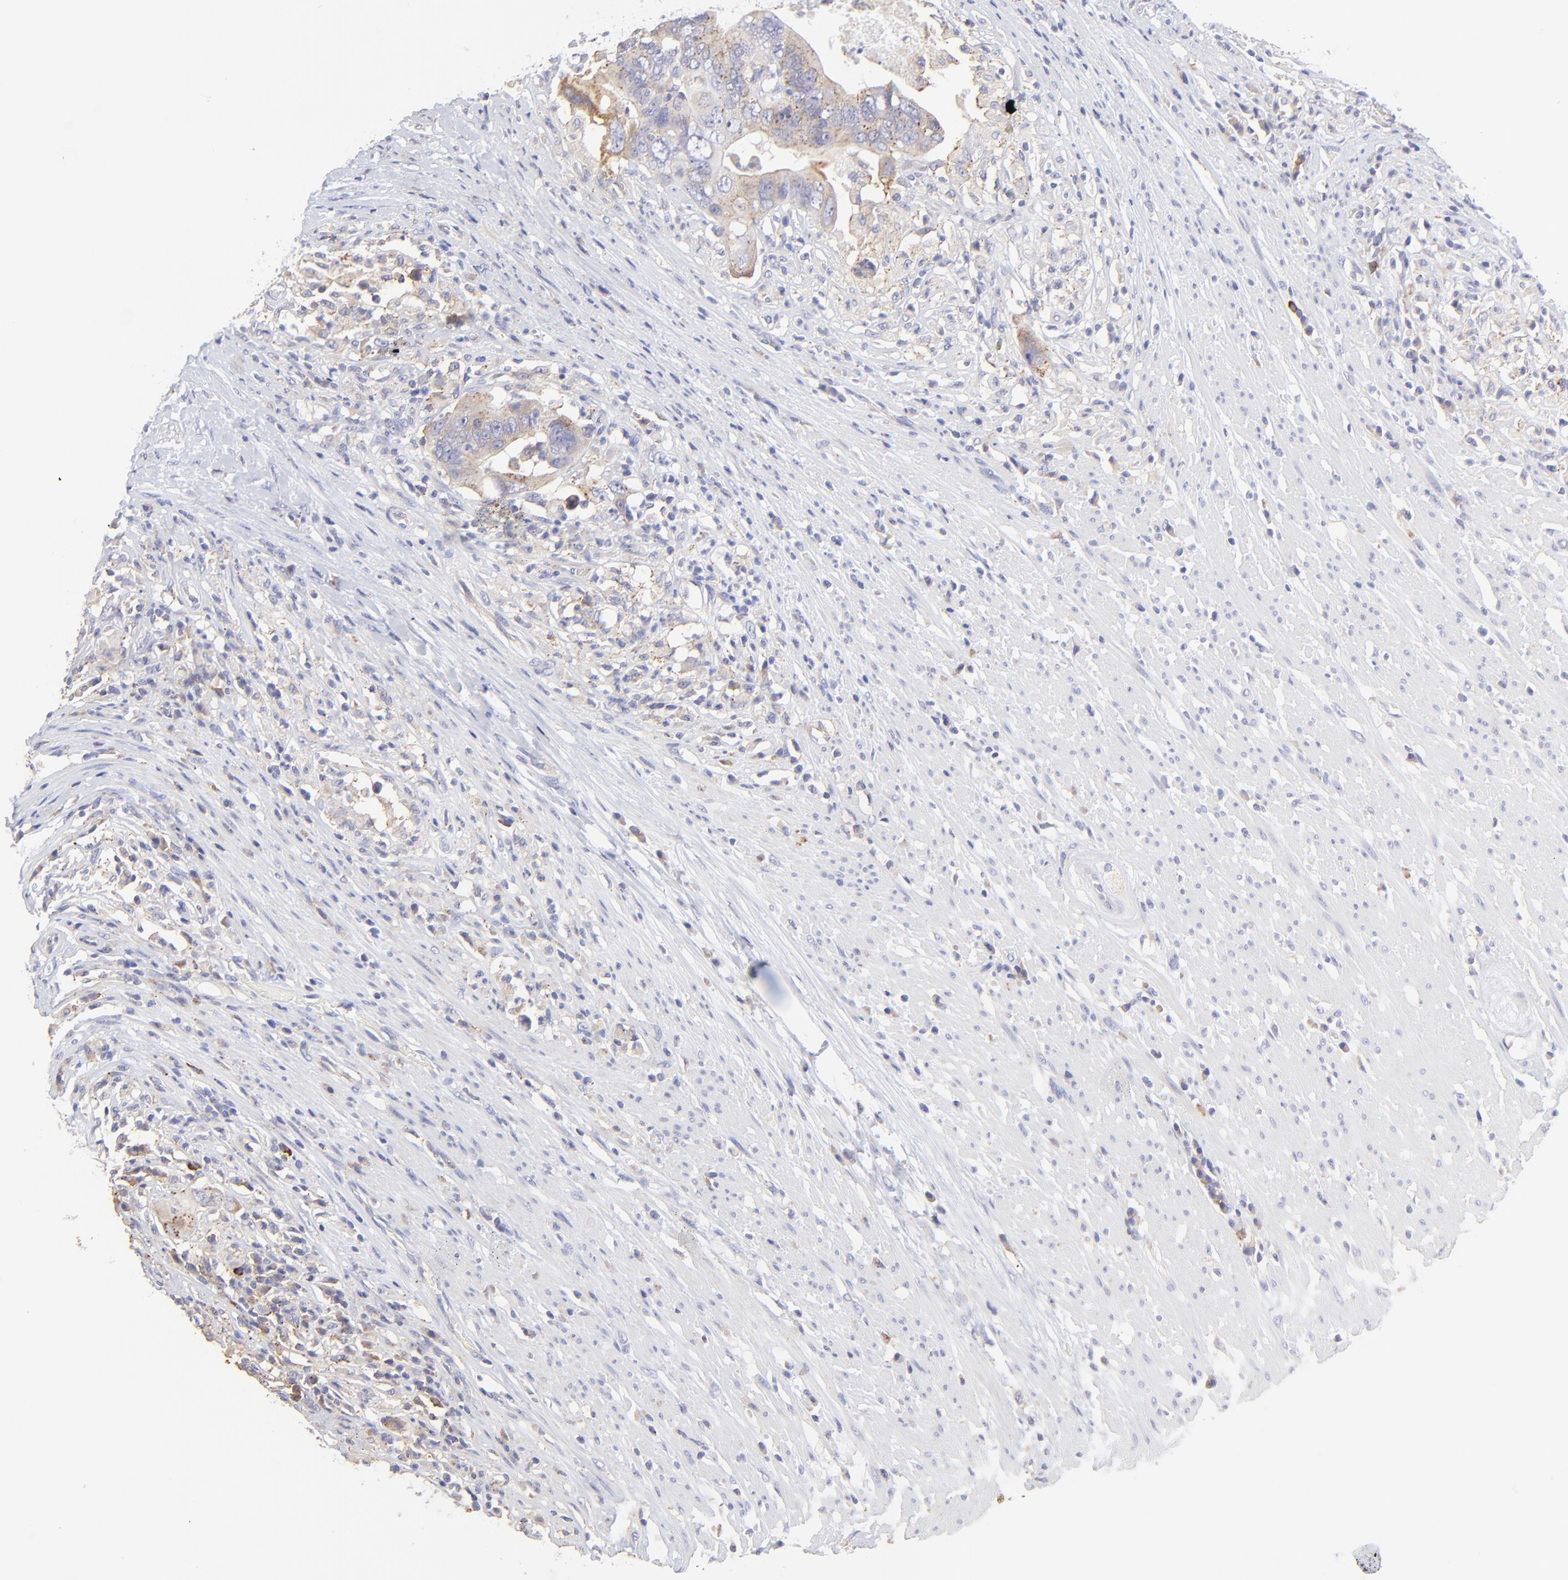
{"staining": {"intensity": "moderate", "quantity": ">75%", "location": "cytoplasmic/membranous"}, "tissue": "colorectal cancer", "cell_type": "Tumor cells", "image_type": "cancer", "snomed": [{"axis": "morphology", "description": "Adenocarcinoma, NOS"}, {"axis": "topography", "description": "Rectum"}], "caption": "Immunohistochemical staining of human colorectal adenocarcinoma exhibits moderate cytoplasmic/membranous protein staining in approximately >75% of tumor cells.", "gene": "LHFPL1", "patient": {"sex": "male", "age": 53}}